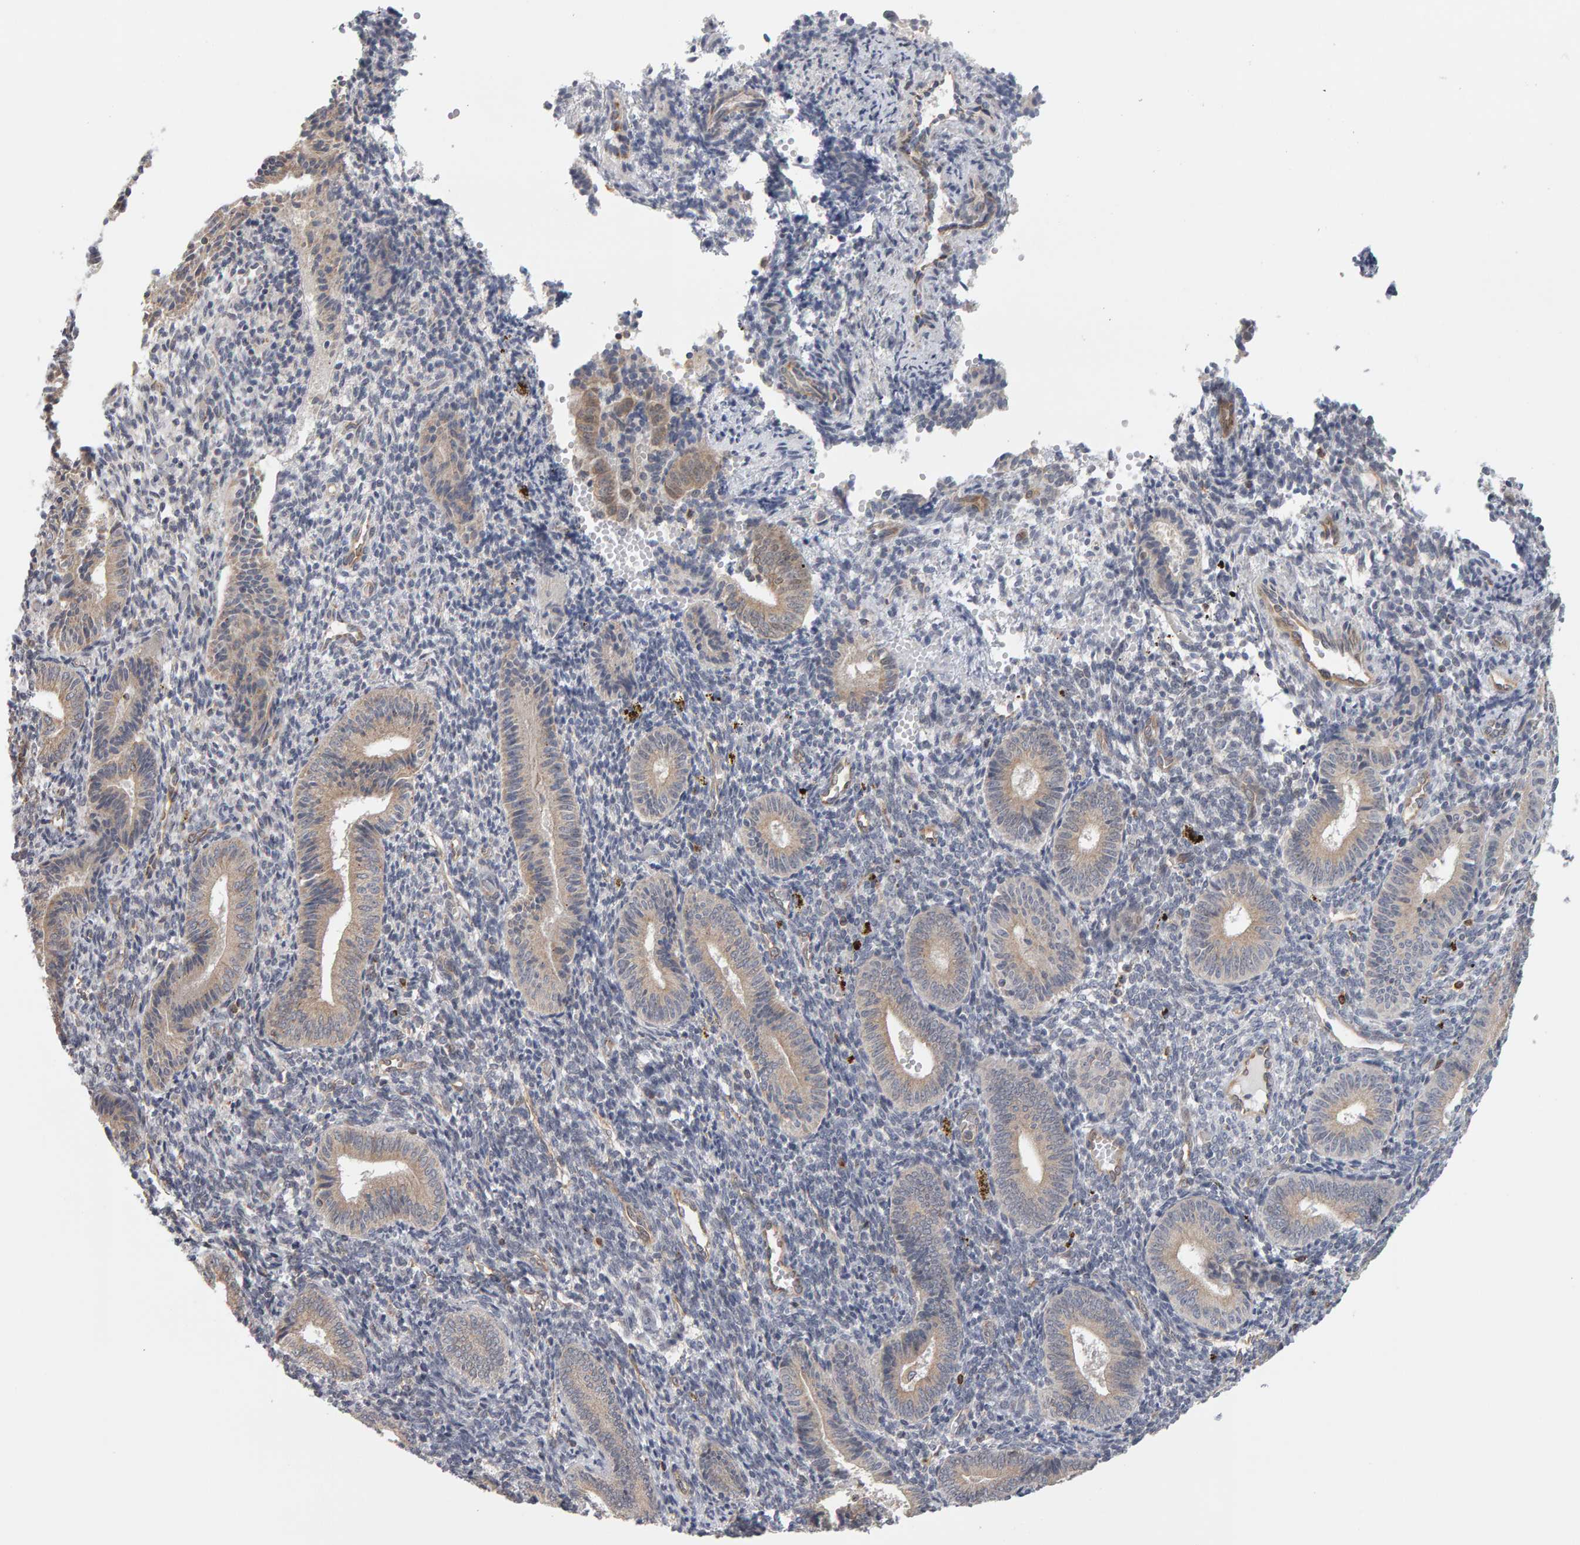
{"staining": {"intensity": "moderate", "quantity": "<25%", "location": "cytoplasmic/membranous"}, "tissue": "endometrium", "cell_type": "Cells in endometrial stroma", "image_type": "normal", "snomed": [{"axis": "morphology", "description": "Normal tissue, NOS"}, {"axis": "topography", "description": "Uterus"}, {"axis": "topography", "description": "Endometrium"}], "caption": "The immunohistochemical stain highlights moderate cytoplasmic/membranous expression in cells in endometrial stroma of benign endometrium.", "gene": "MSRA", "patient": {"sex": "female", "age": 33}}